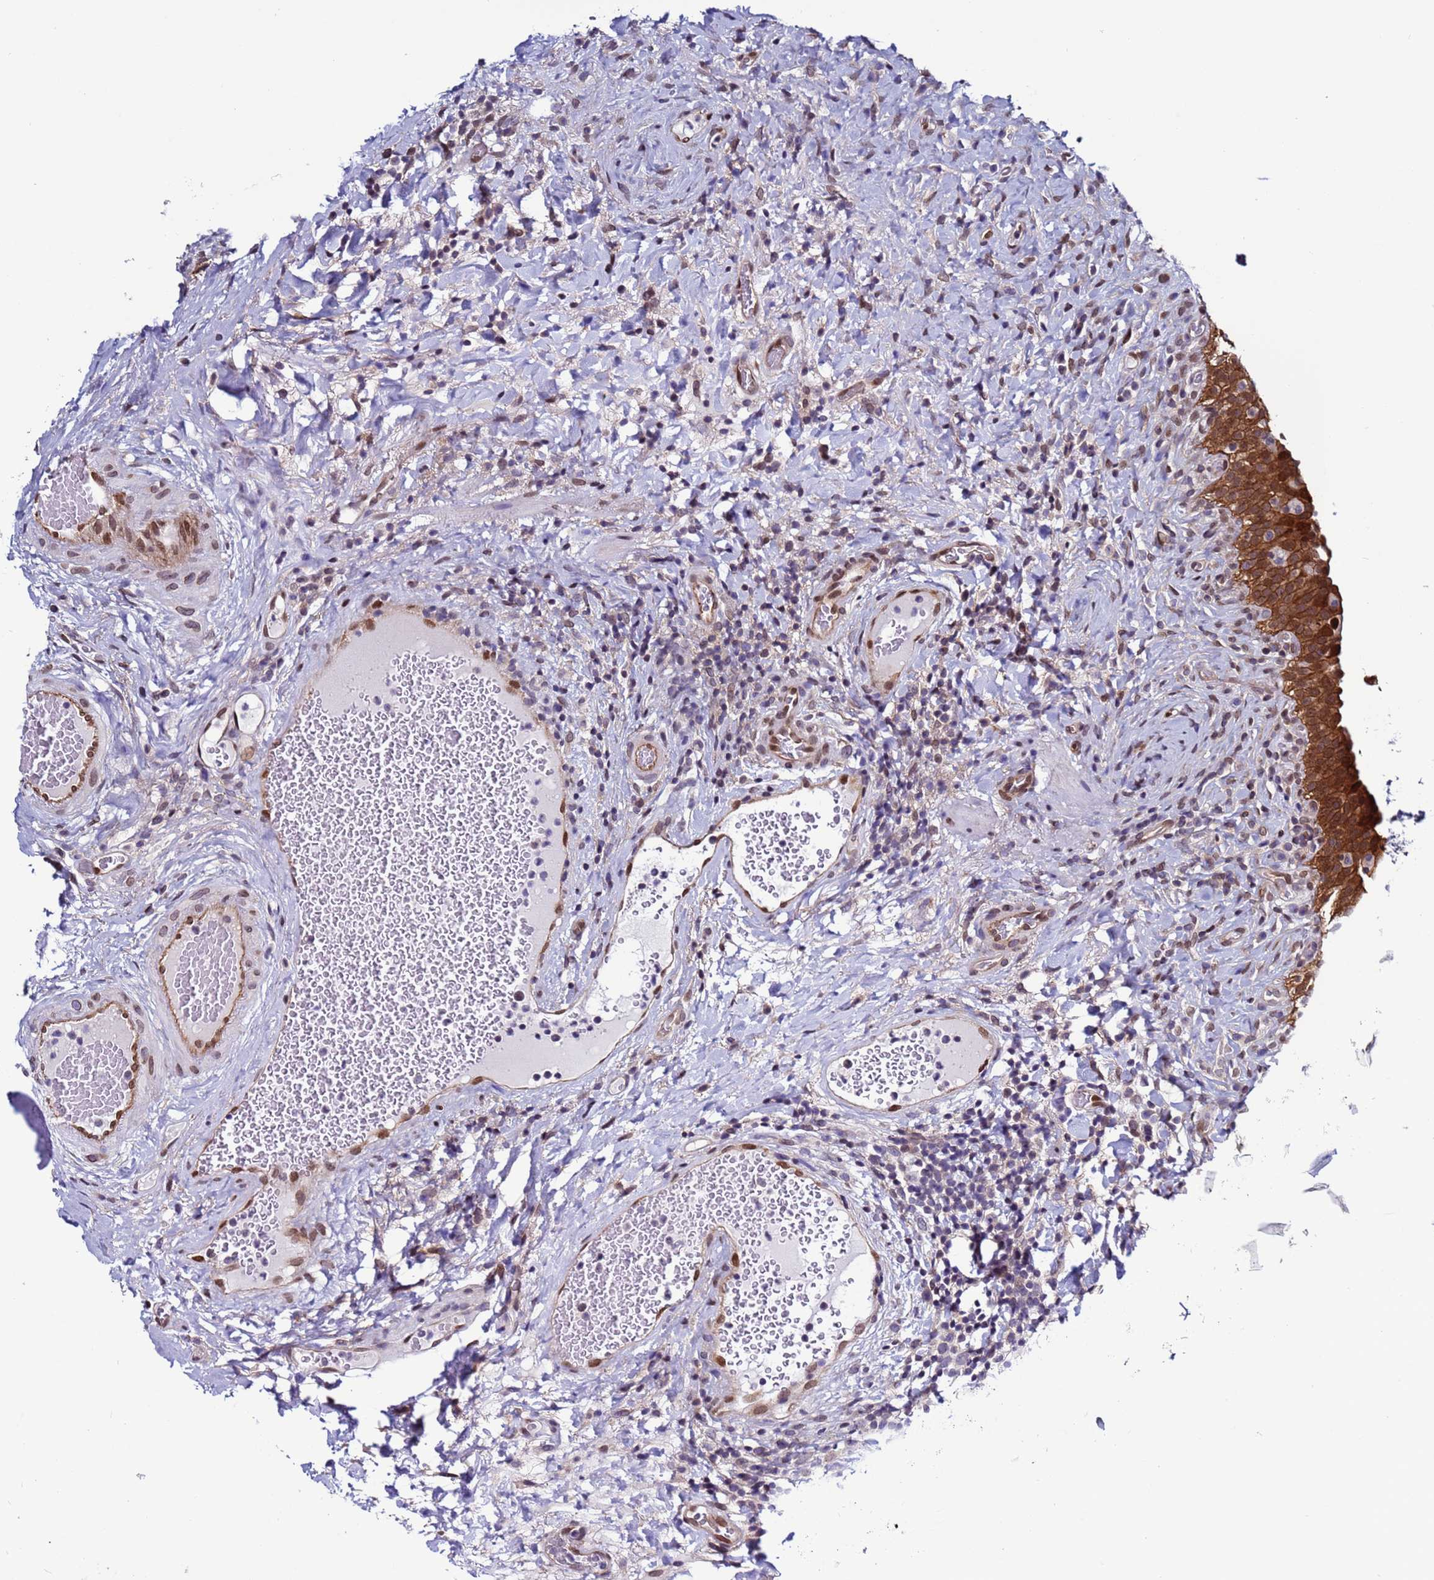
{"staining": {"intensity": "strong", "quantity": ">75%", "location": "cytoplasmic/membranous"}, "tissue": "urinary bladder", "cell_type": "Urothelial cells", "image_type": "normal", "snomed": [{"axis": "morphology", "description": "Normal tissue, NOS"}, {"axis": "morphology", "description": "Urothelial carcinoma, High grade"}, {"axis": "topography", "description": "Urinary bladder"}], "caption": "Benign urinary bladder was stained to show a protein in brown. There is high levels of strong cytoplasmic/membranous staining in approximately >75% of urothelial cells.", "gene": "TRIM37", "patient": {"sex": "female", "age": 60}}